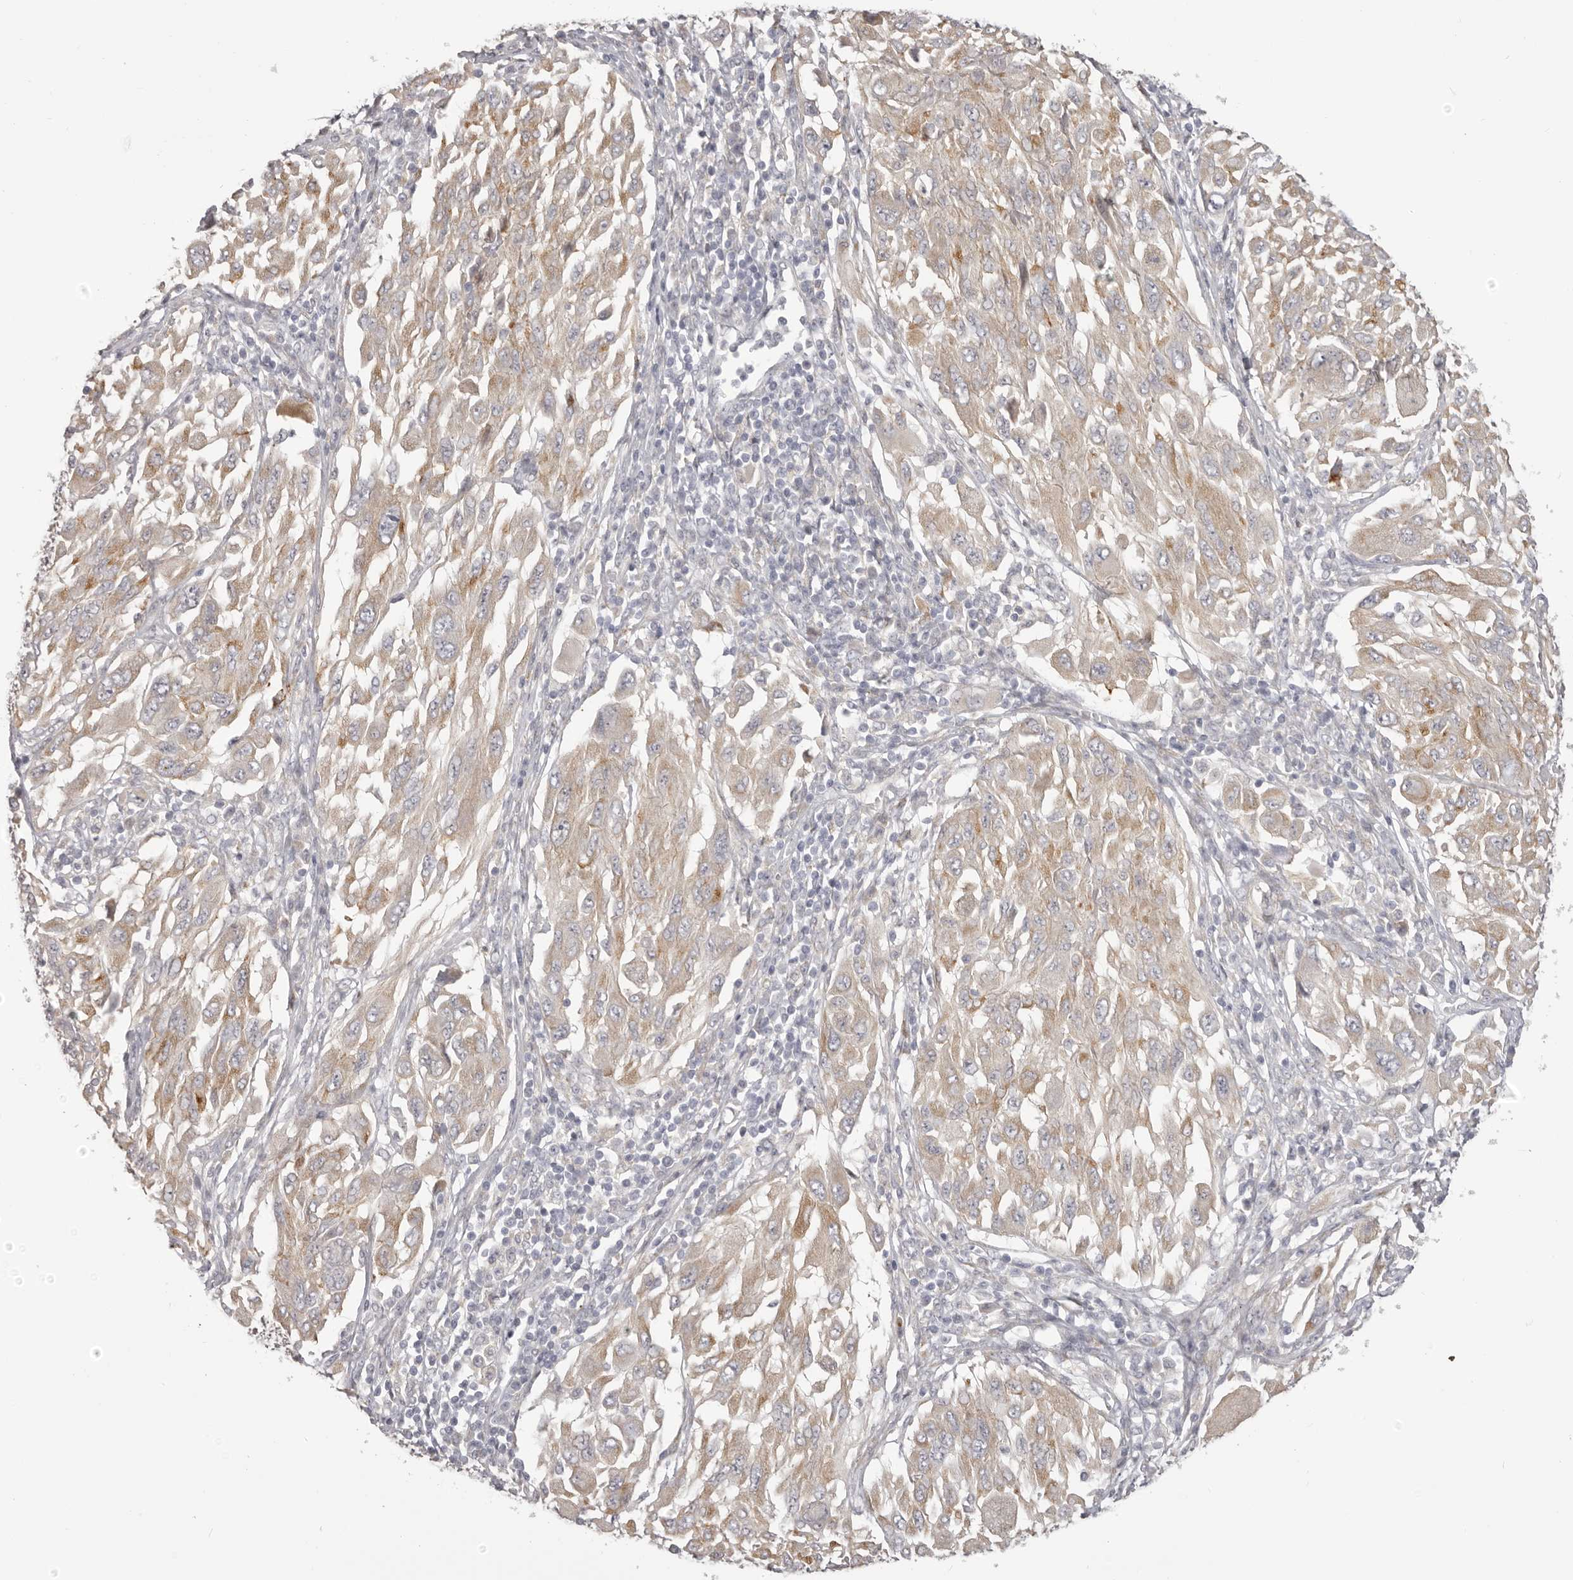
{"staining": {"intensity": "weak", "quantity": ">75%", "location": "cytoplasmic/membranous"}, "tissue": "melanoma", "cell_type": "Tumor cells", "image_type": "cancer", "snomed": [{"axis": "morphology", "description": "Malignant melanoma, NOS"}, {"axis": "topography", "description": "Skin"}], "caption": "Immunohistochemistry histopathology image of malignant melanoma stained for a protein (brown), which shows low levels of weak cytoplasmic/membranous staining in about >75% of tumor cells.", "gene": "OTUD3", "patient": {"sex": "female", "age": 91}}